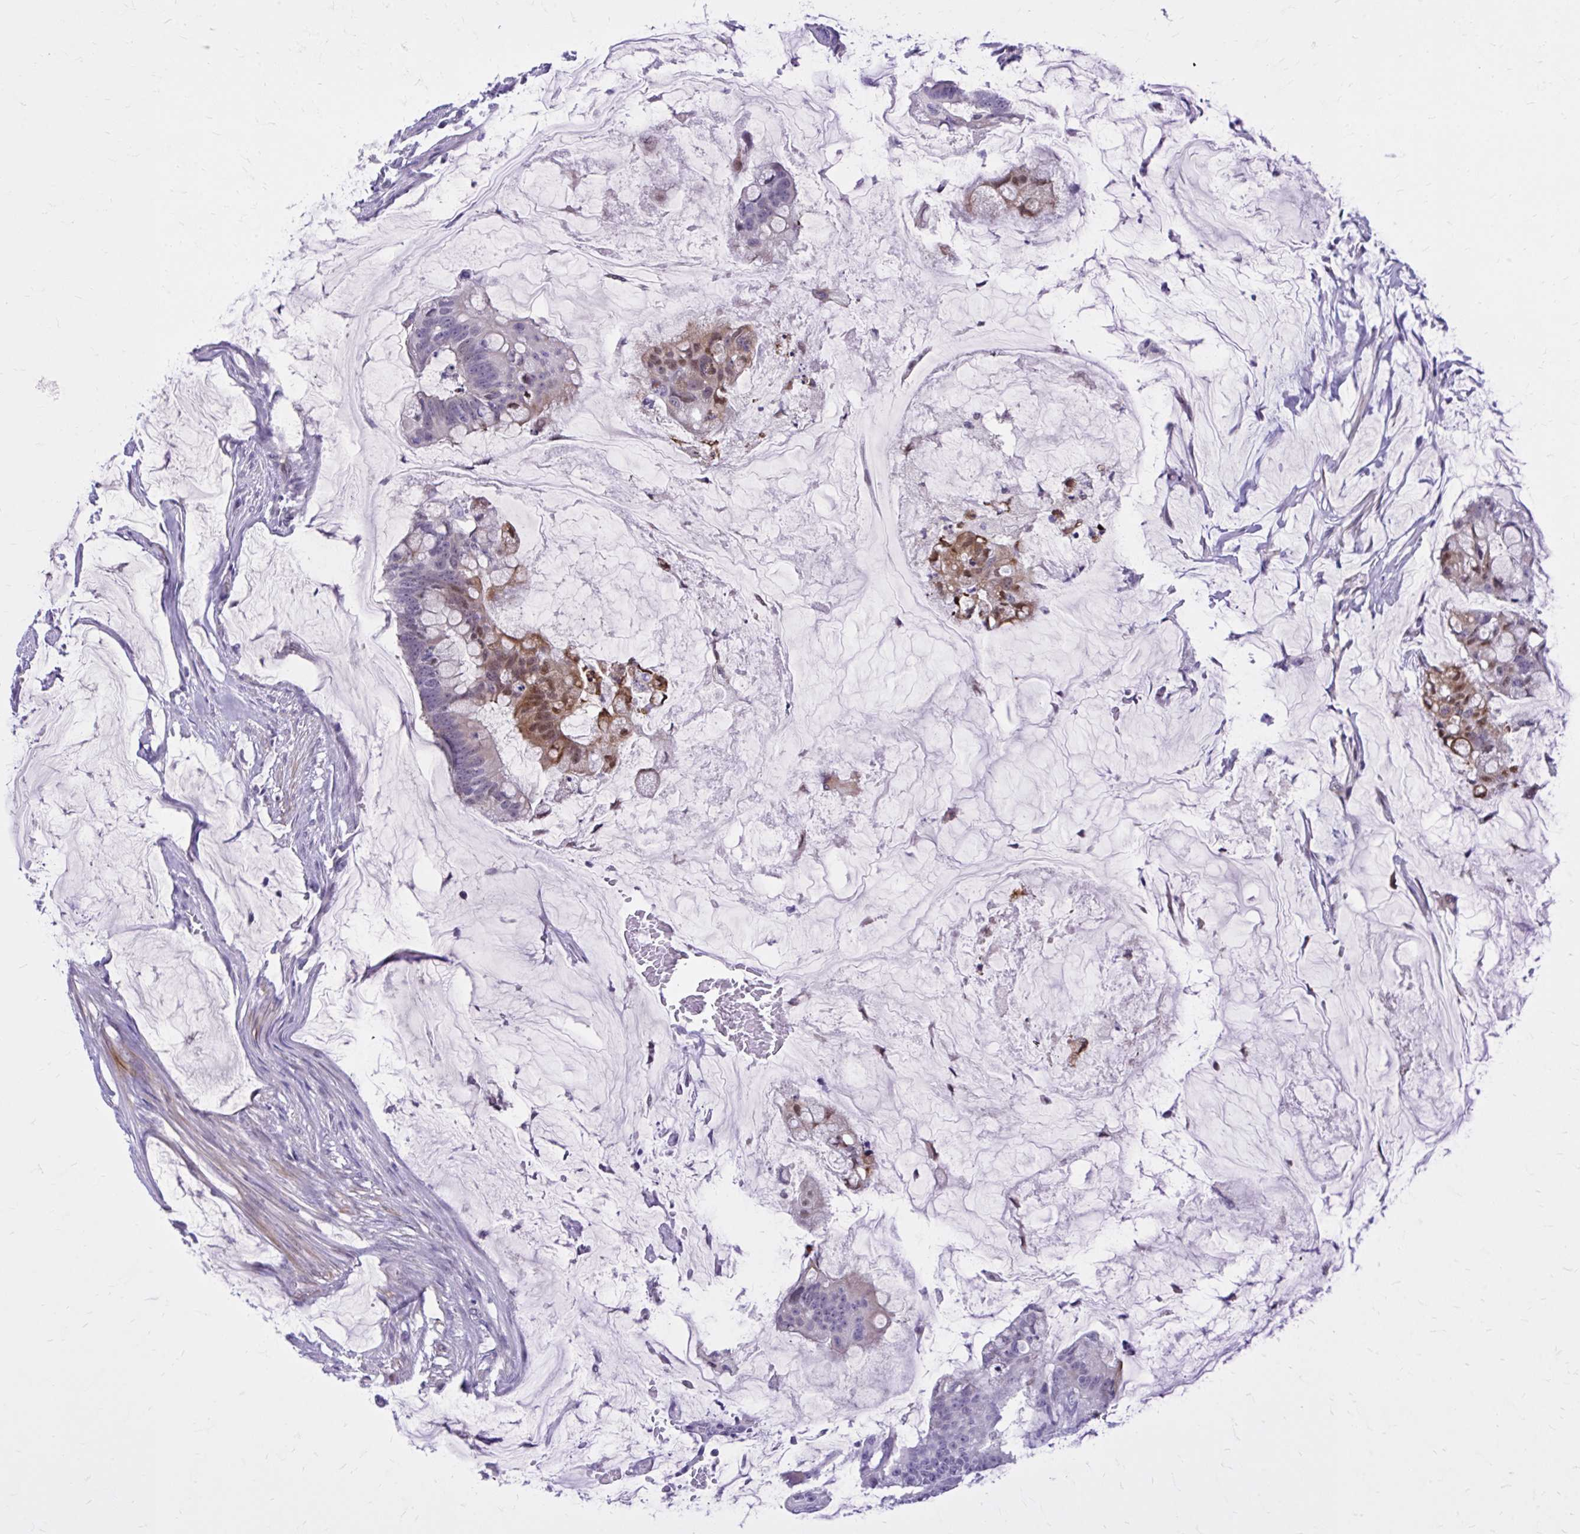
{"staining": {"intensity": "moderate", "quantity": "<25%", "location": "nuclear"}, "tissue": "colorectal cancer", "cell_type": "Tumor cells", "image_type": "cancer", "snomed": [{"axis": "morphology", "description": "Adenocarcinoma, NOS"}, {"axis": "topography", "description": "Colon"}], "caption": "Approximately <25% of tumor cells in colorectal cancer (adenocarcinoma) display moderate nuclear protein expression as visualized by brown immunohistochemical staining.", "gene": "ZBTB25", "patient": {"sex": "male", "age": 62}}